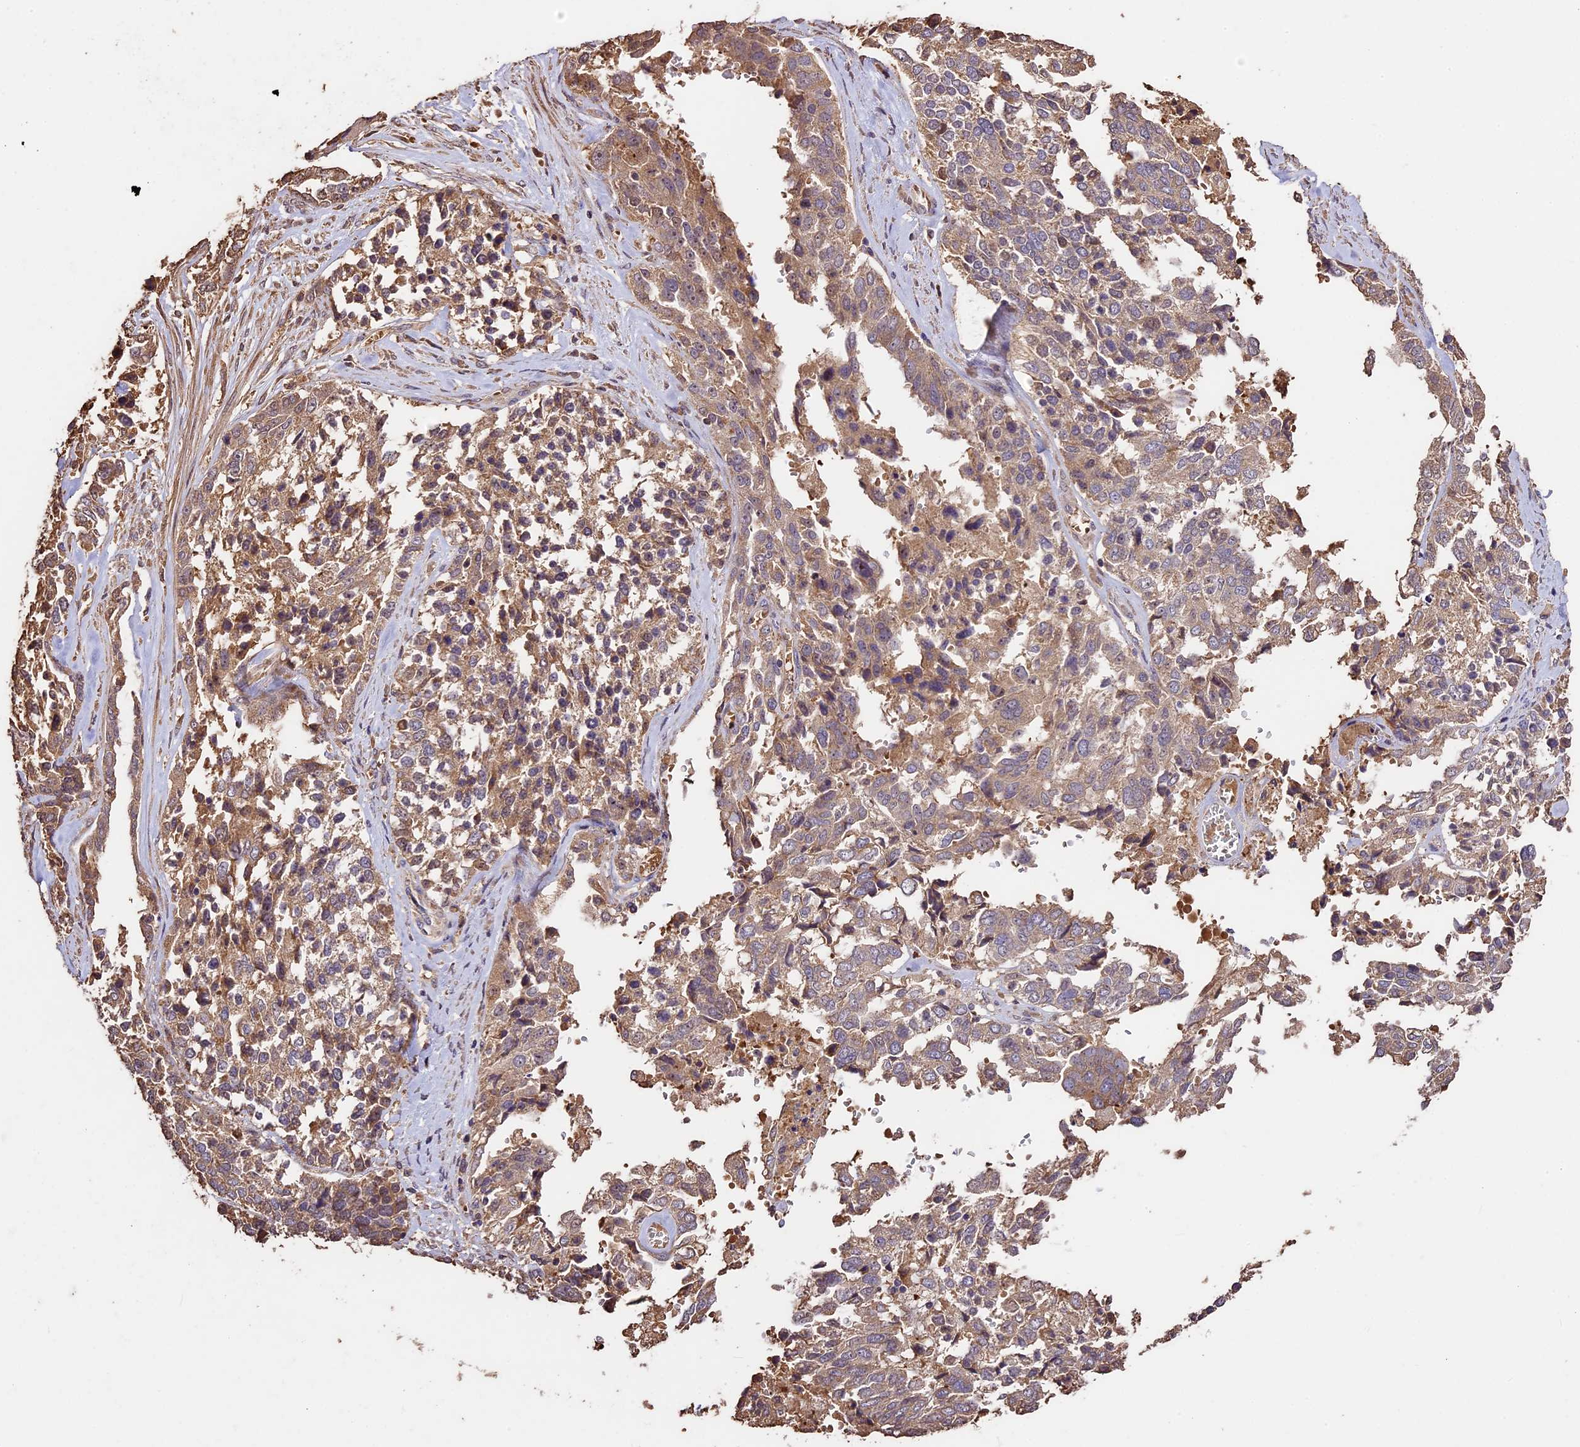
{"staining": {"intensity": "moderate", "quantity": ">75%", "location": "cytoplasmic/membranous"}, "tissue": "ovarian cancer", "cell_type": "Tumor cells", "image_type": "cancer", "snomed": [{"axis": "morphology", "description": "Cystadenocarcinoma, serous, NOS"}, {"axis": "topography", "description": "Ovary"}], "caption": "The immunohistochemical stain highlights moderate cytoplasmic/membranous staining in tumor cells of ovarian cancer tissue. (Brightfield microscopy of DAB IHC at high magnification).", "gene": "CRLF1", "patient": {"sex": "female", "age": 44}}